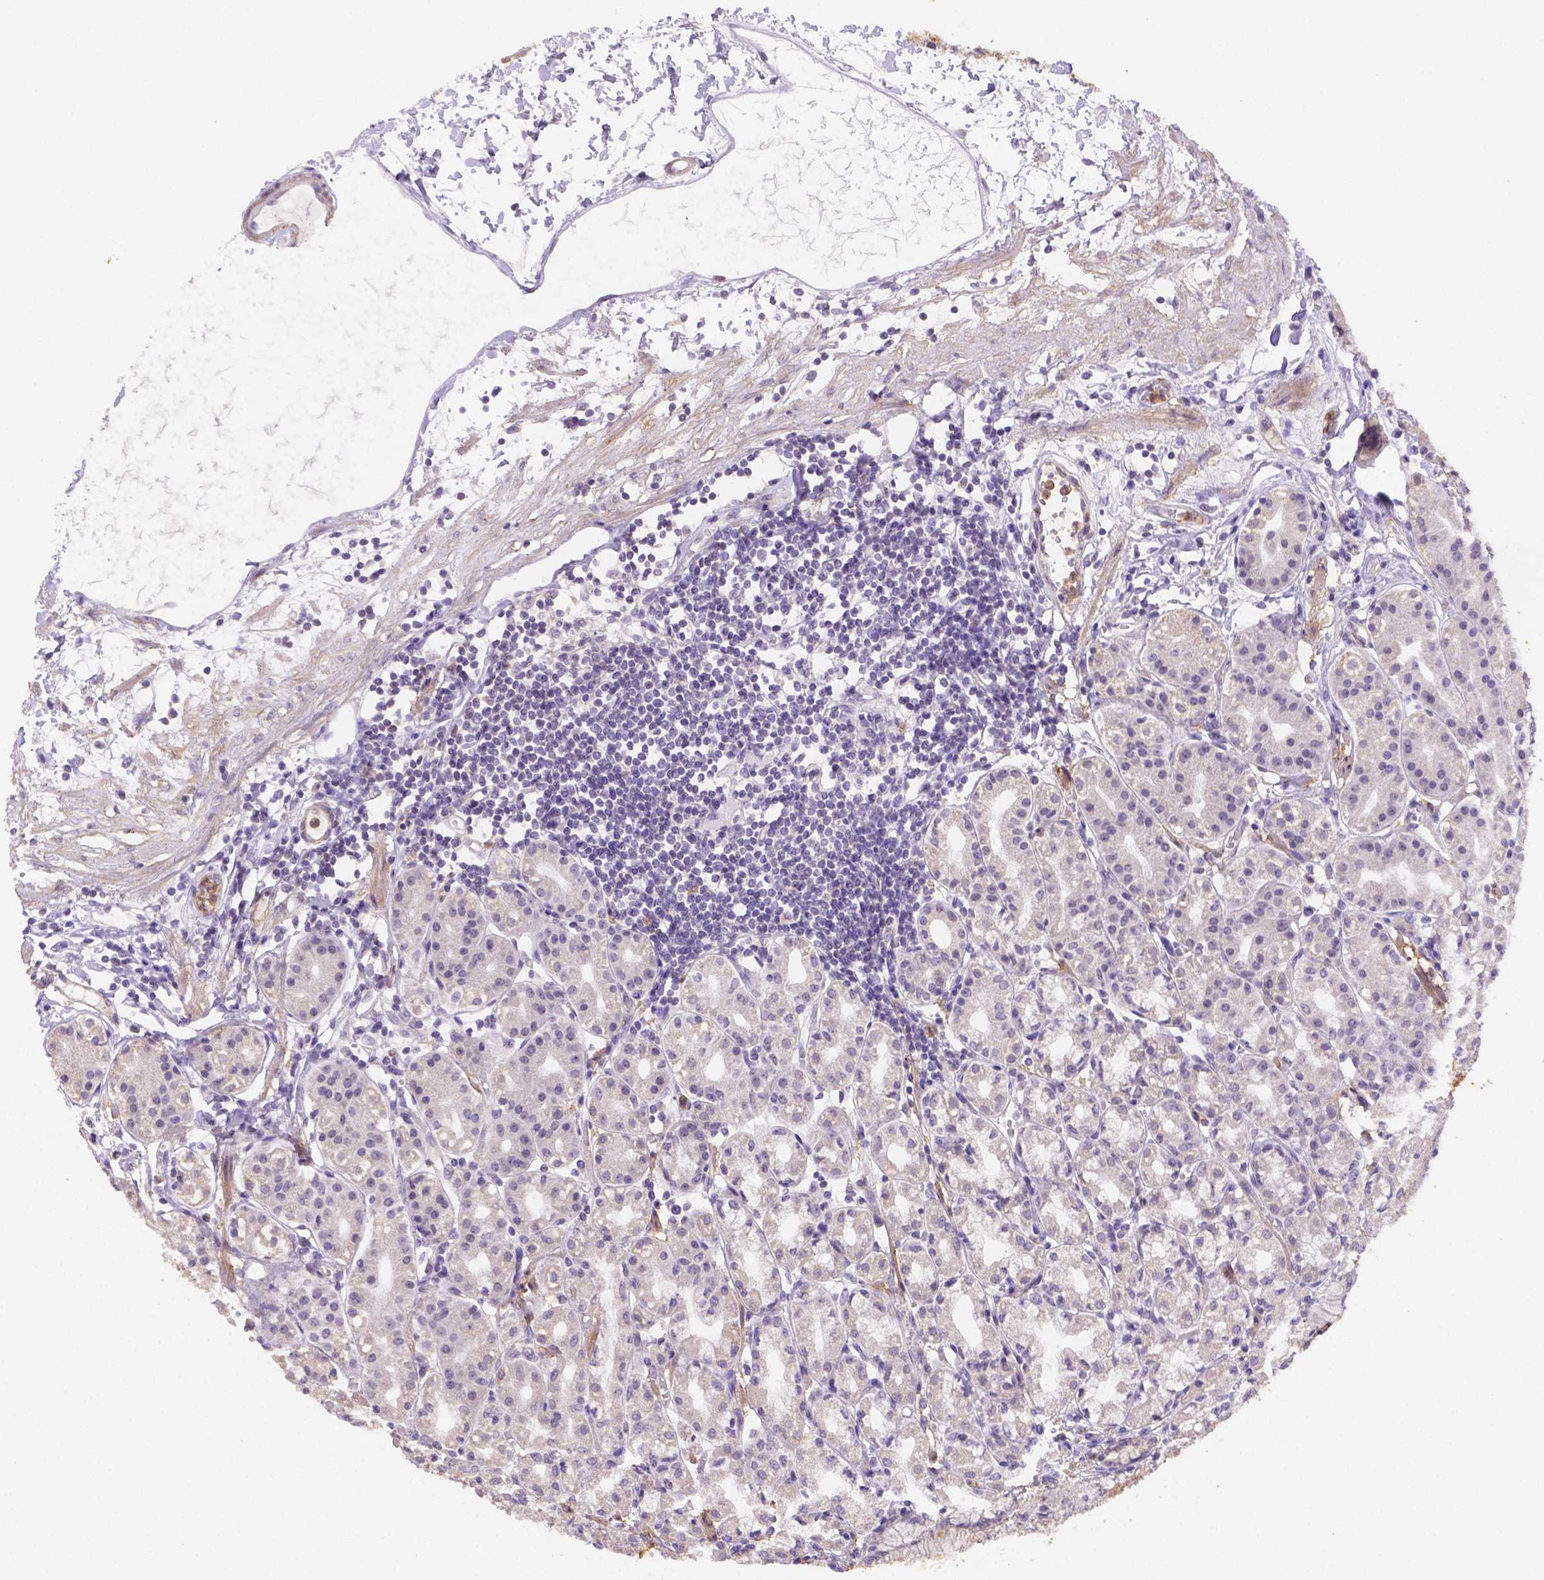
{"staining": {"intensity": "negative", "quantity": "none", "location": "none"}, "tissue": "stomach", "cell_type": "Glandular cells", "image_type": "normal", "snomed": [{"axis": "morphology", "description": "Normal tissue, NOS"}, {"axis": "topography", "description": "Skeletal muscle"}, {"axis": "topography", "description": "Stomach"}], "caption": "Stomach was stained to show a protein in brown. There is no significant expression in glandular cells. (Stains: DAB immunohistochemistry (IHC) with hematoxylin counter stain, Microscopy: brightfield microscopy at high magnification).", "gene": "NXPE2", "patient": {"sex": "female", "age": 57}}